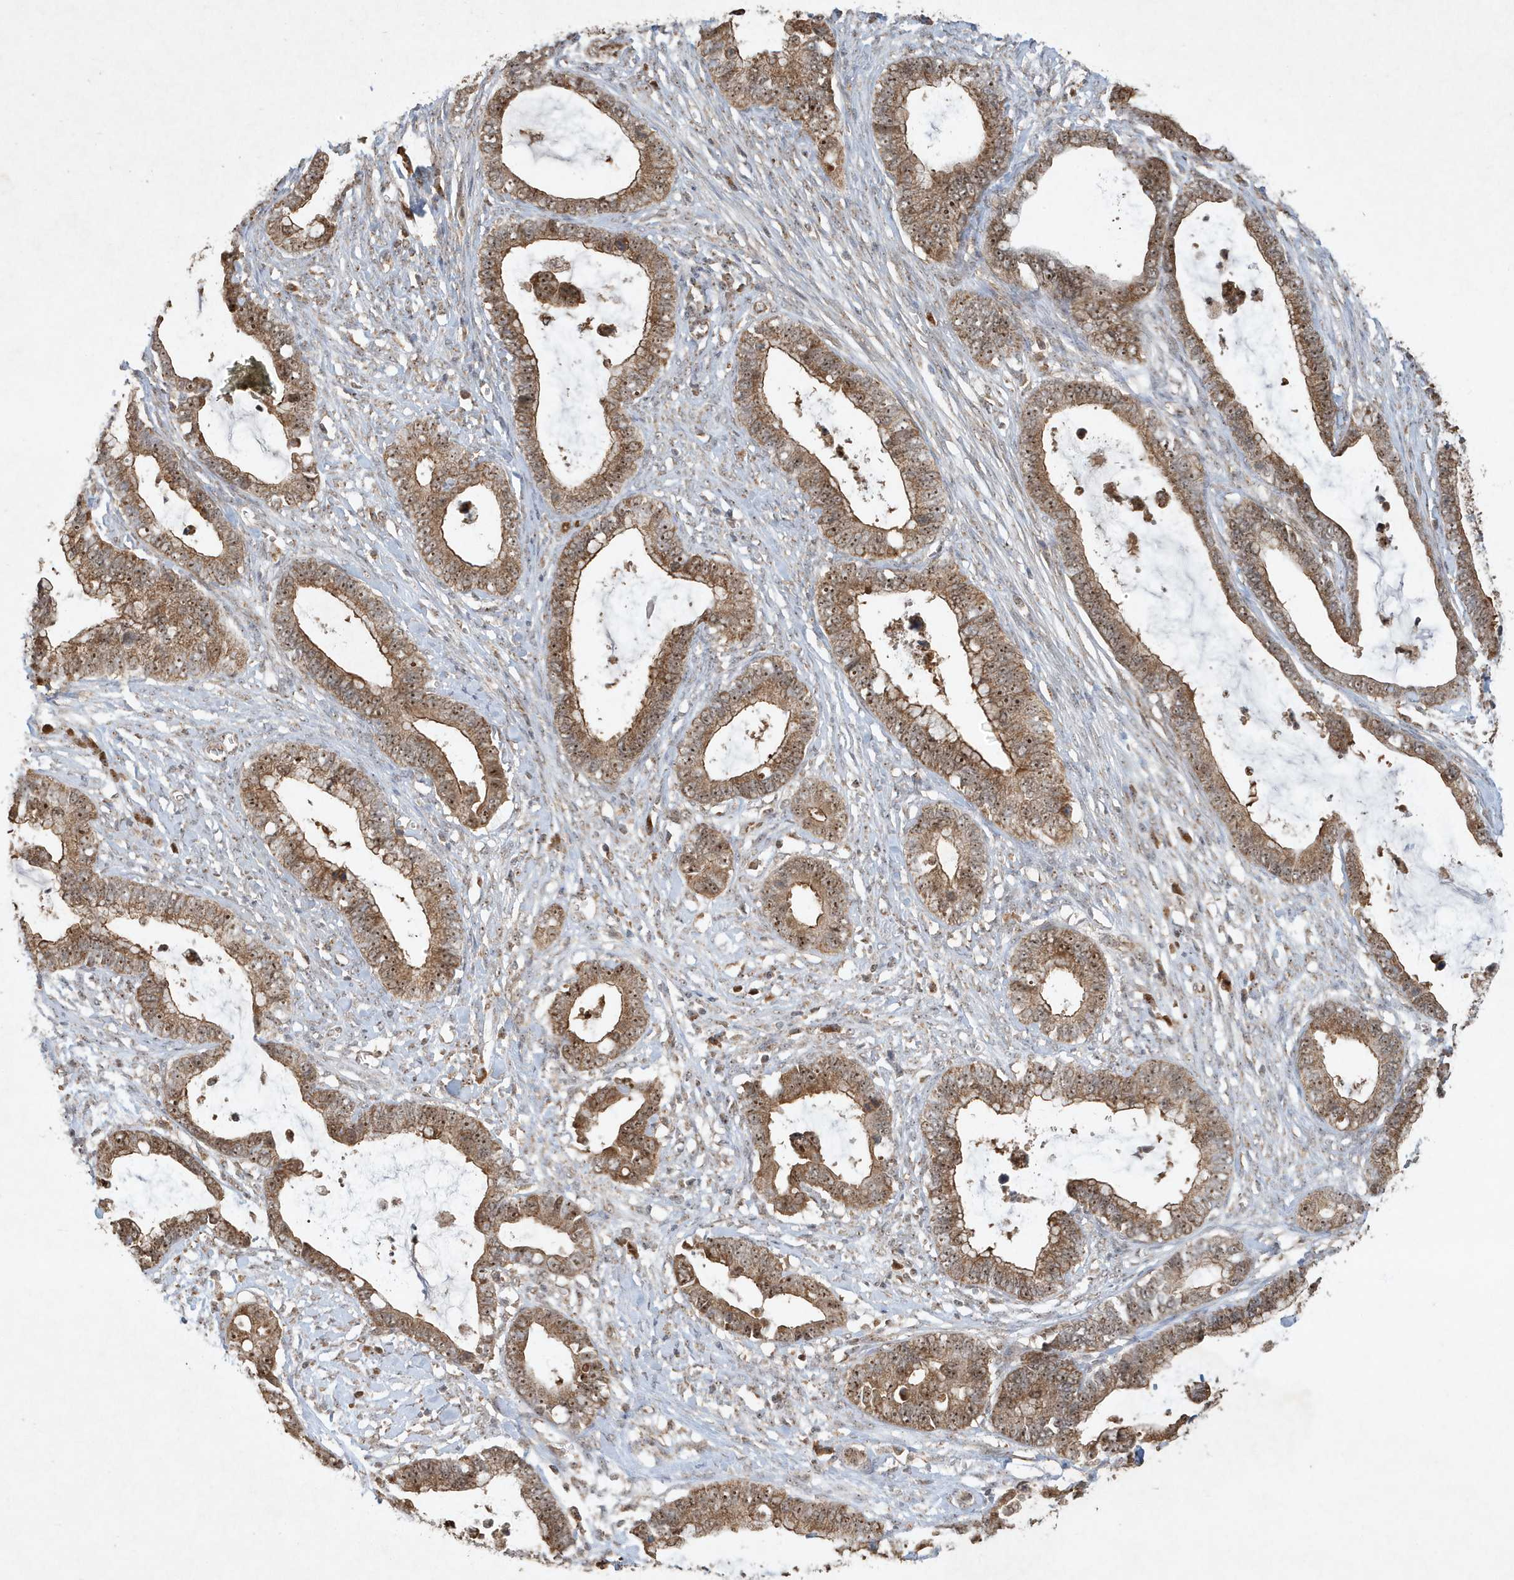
{"staining": {"intensity": "strong", "quantity": ">75%", "location": "cytoplasmic/membranous,nuclear"}, "tissue": "cervical cancer", "cell_type": "Tumor cells", "image_type": "cancer", "snomed": [{"axis": "morphology", "description": "Adenocarcinoma, NOS"}, {"axis": "topography", "description": "Cervix"}], "caption": "Human cervical cancer stained for a protein (brown) exhibits strong cytoplasmic/membranous and nuclear positive staining in about >75% of tumor cells.", "gene": "ABCB9", "patient": {"sex": "female", "age": 44}}